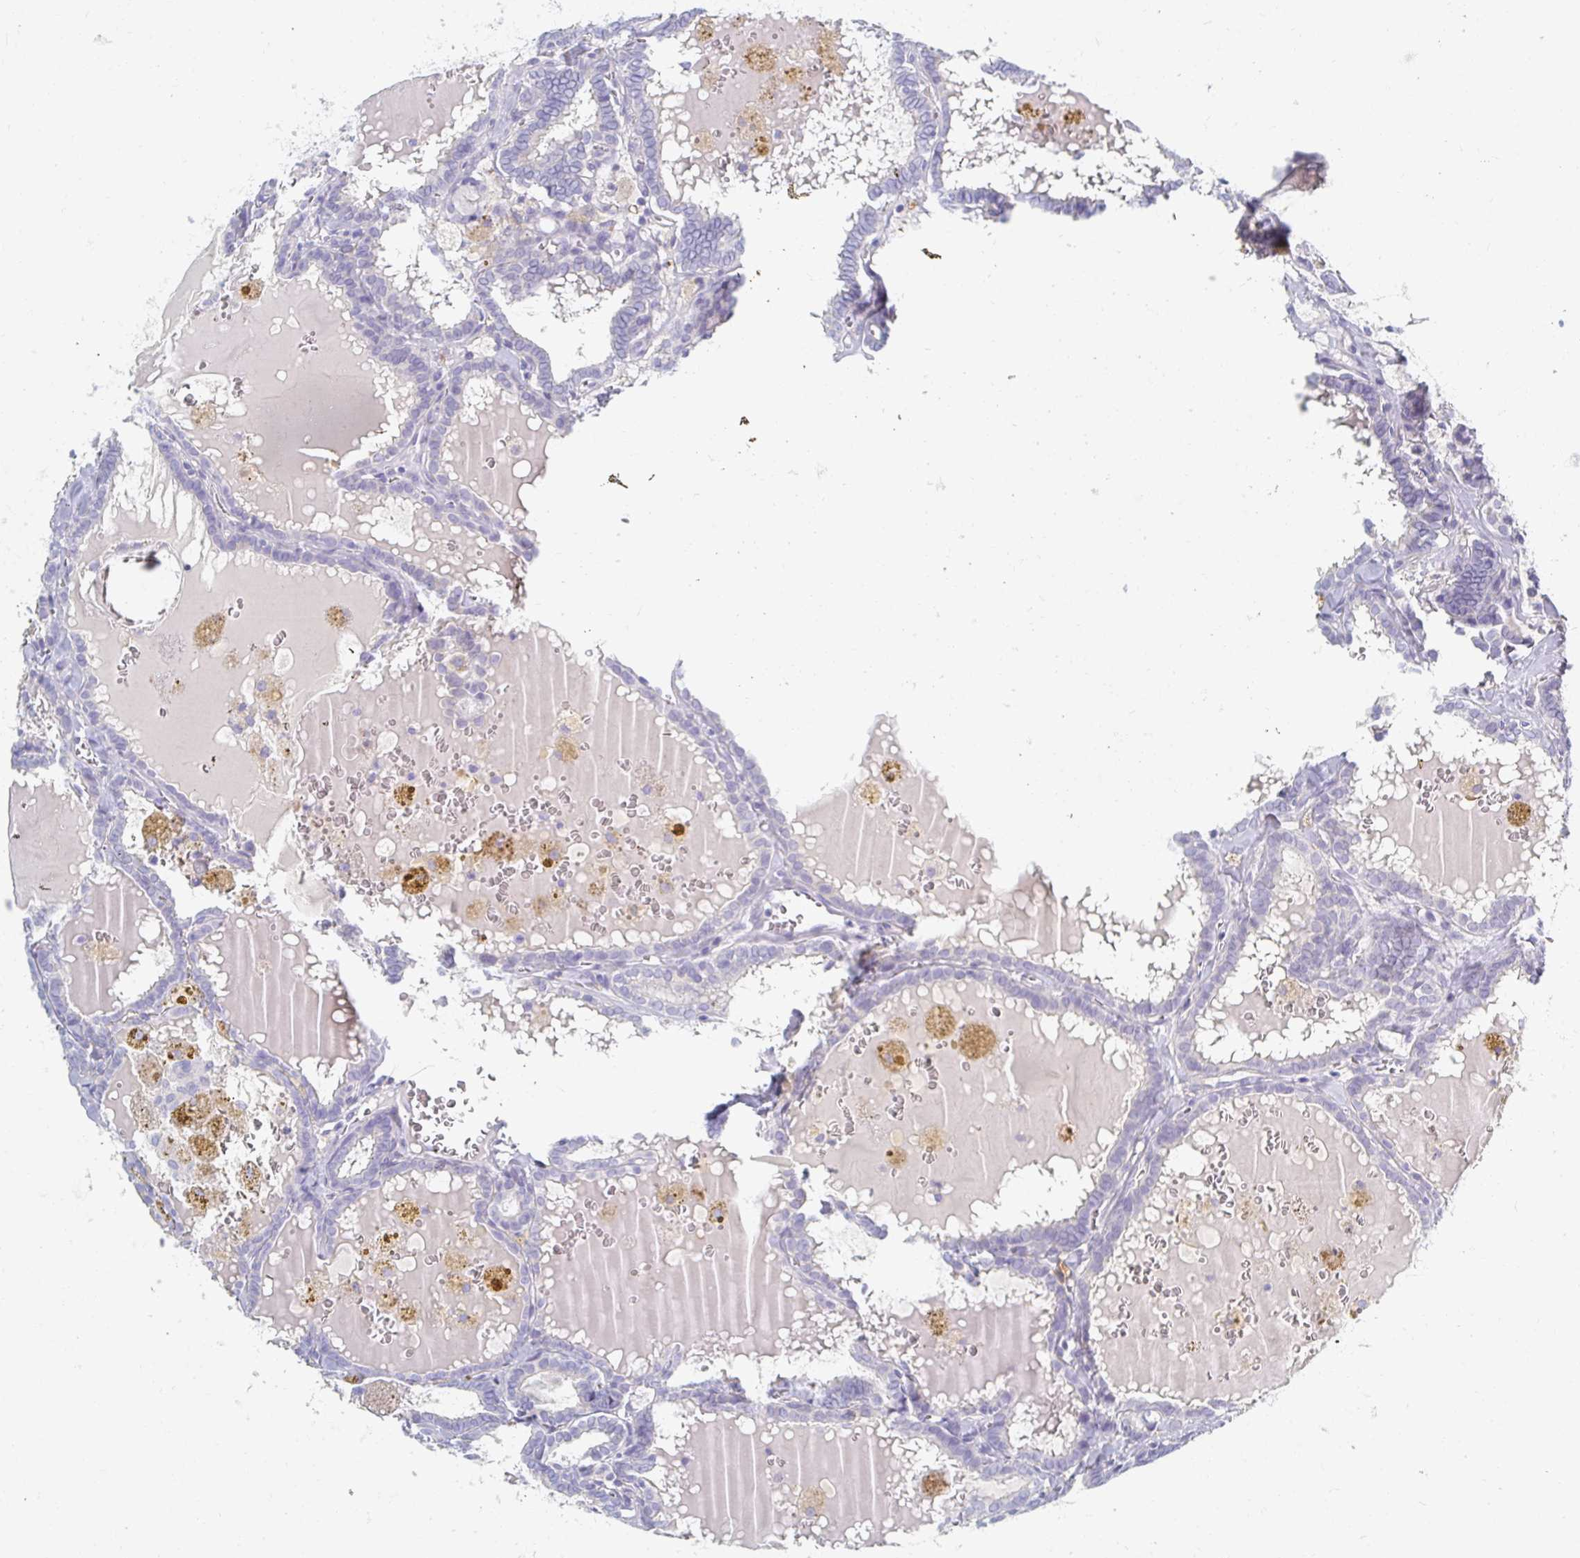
{"staining": {"intensity": "negative", "quantity": "none", "location": "none"}, "tissue": "thyroid cancer", "cell_type": "Tumor cells", "image_type": "cancer", "snomed": [{"axis": "morphology", "description": "Papillary adenocarcinoma, NOS"}, {"axis": "topography", "description": "Thyroid gland"}], "caption": "Protein analysis of papillary adenocarcinoma (thyroid) shows no significant expression in tumor cells. (DAB (3,3'-diaminobenzidine) IHC, high magnification).", "gene": "MYLK2", "patient": {"sex": "female", "age": 39}}